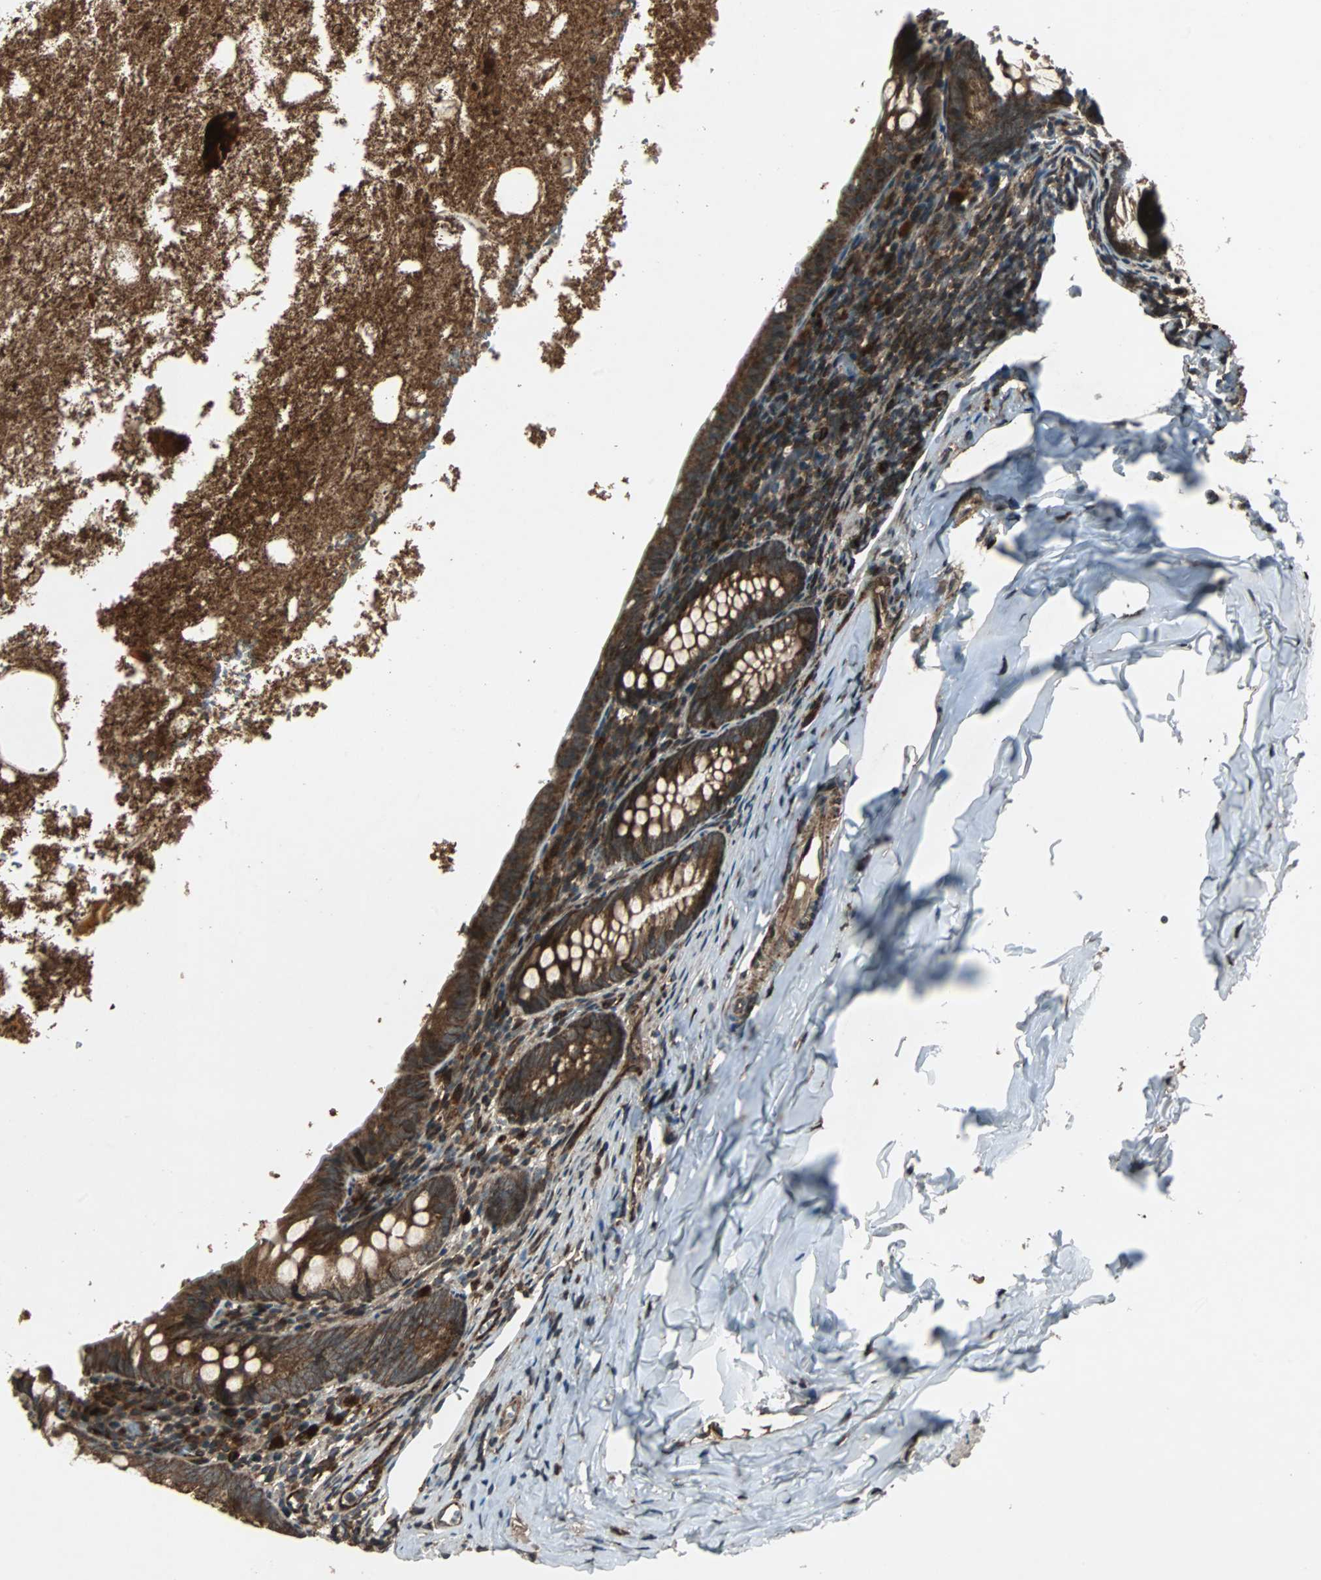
{"staining": {"intensity": "strong", "quantity": ">75%", "location": "cytoplasmic/membranous"}, "tissue": "appendix", "cell_type": "Glandular cells", "image_type": "normal", "snomed": [{"axis": "morphology", "description": "Normal tissue, NOS"}, {"axis": "topography", "description": "Appendix"}], "caption": "Appendix stained for a protein (brown) reveals strong cytoplasmic/membranous positive positivity in approximately >75% of glandular cells.", "gene": "RAB7A", "patient": {"sex": "female", "age": 10}}